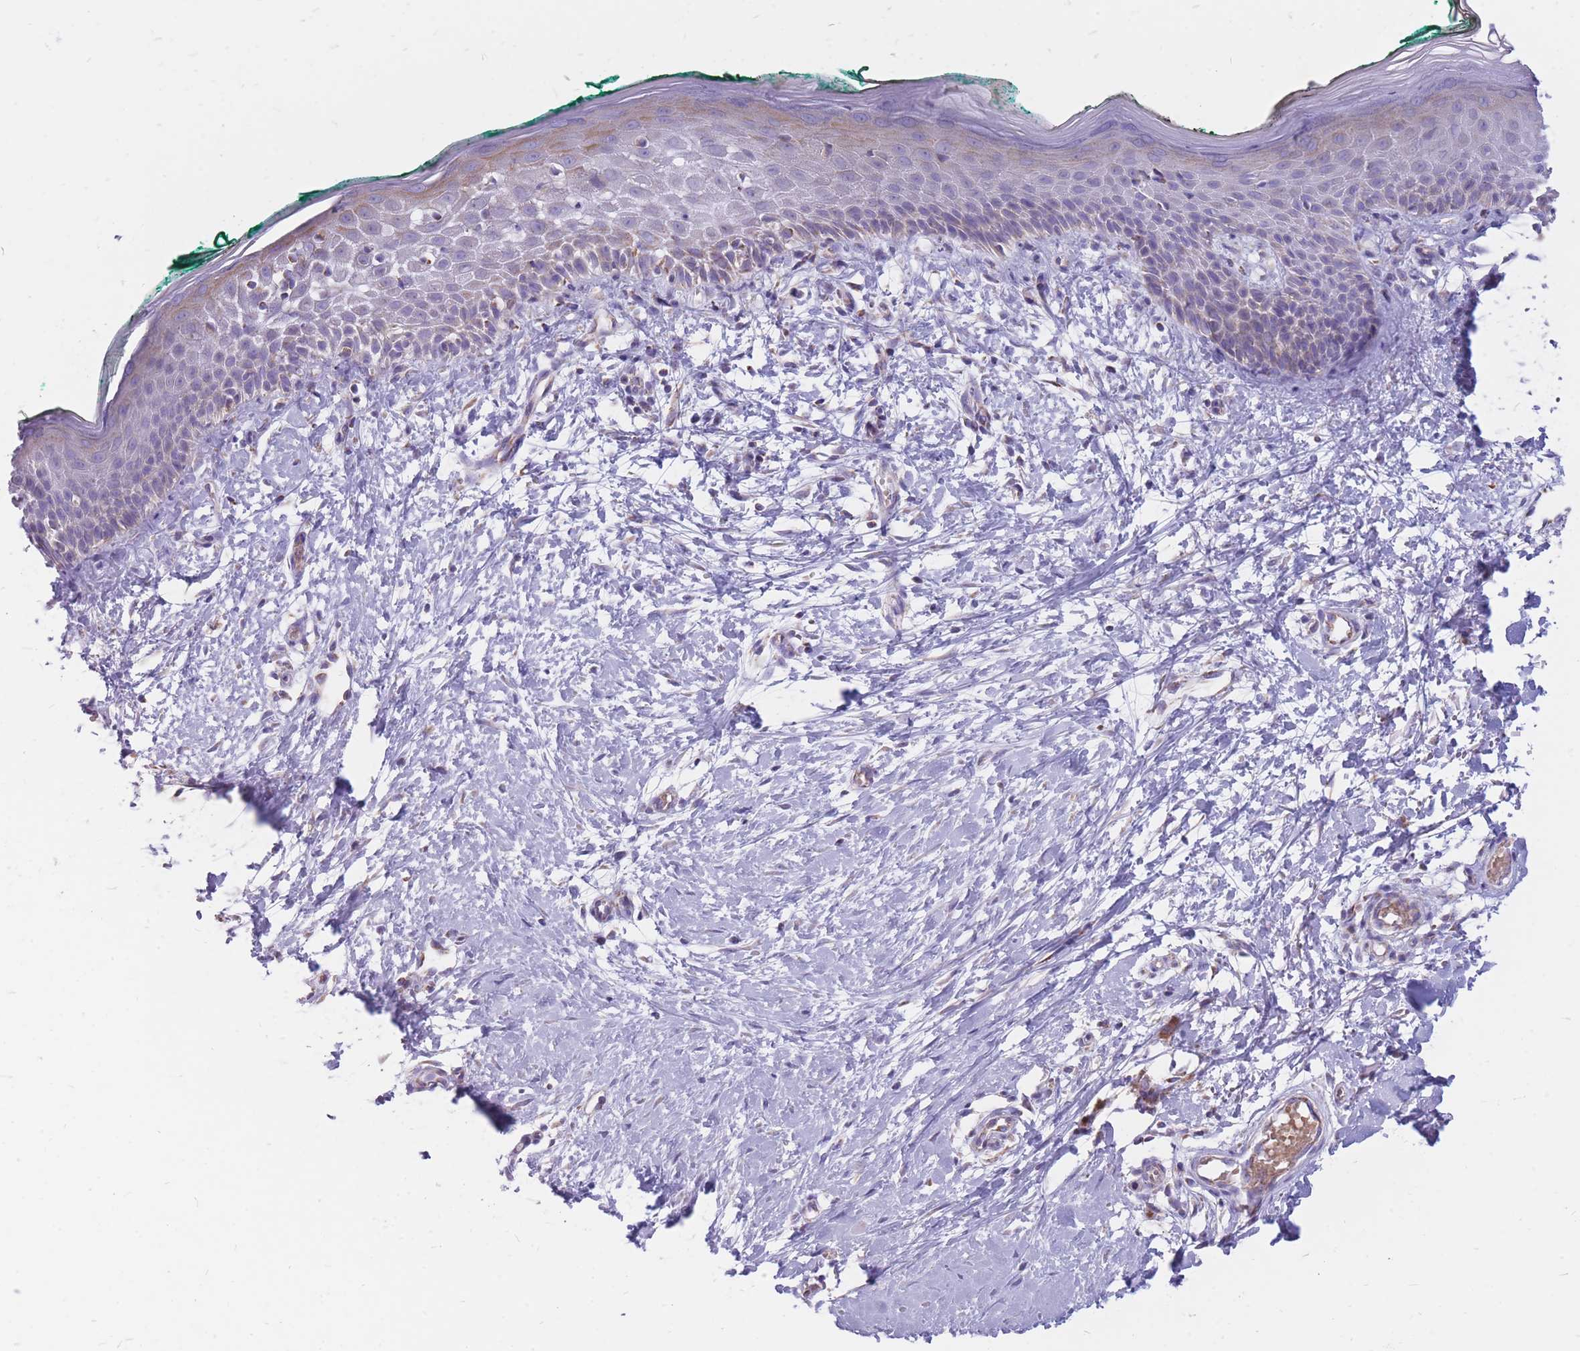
{"staining": {"intensity": "weak", "quantity": "<25%", "location": "cytoplasmic/membranous"}, "tissue": "skin", "cell_type": "Fibroblasts", "image_type": "normal", "snomed": [{"axis": "morphology", "description": "Normal tissue, NOS"}, {"axis": "morphology", "description": "Malignant melanoma, NOS"}, {"axis": "topography", "description": "Skin"}], "caption": "Immunohistochemical staining of benign human skin shows no significant staining in fibroblasts. The staining was performed using DAB (3,3'-diaminobenzidine) to visualize the protein expression in brown, while the nuclei were stained in blue with hematoxylin (Magnification: 20x).", "gene": "PCSK1", "patient": {"sex": "male", "age": 62}}